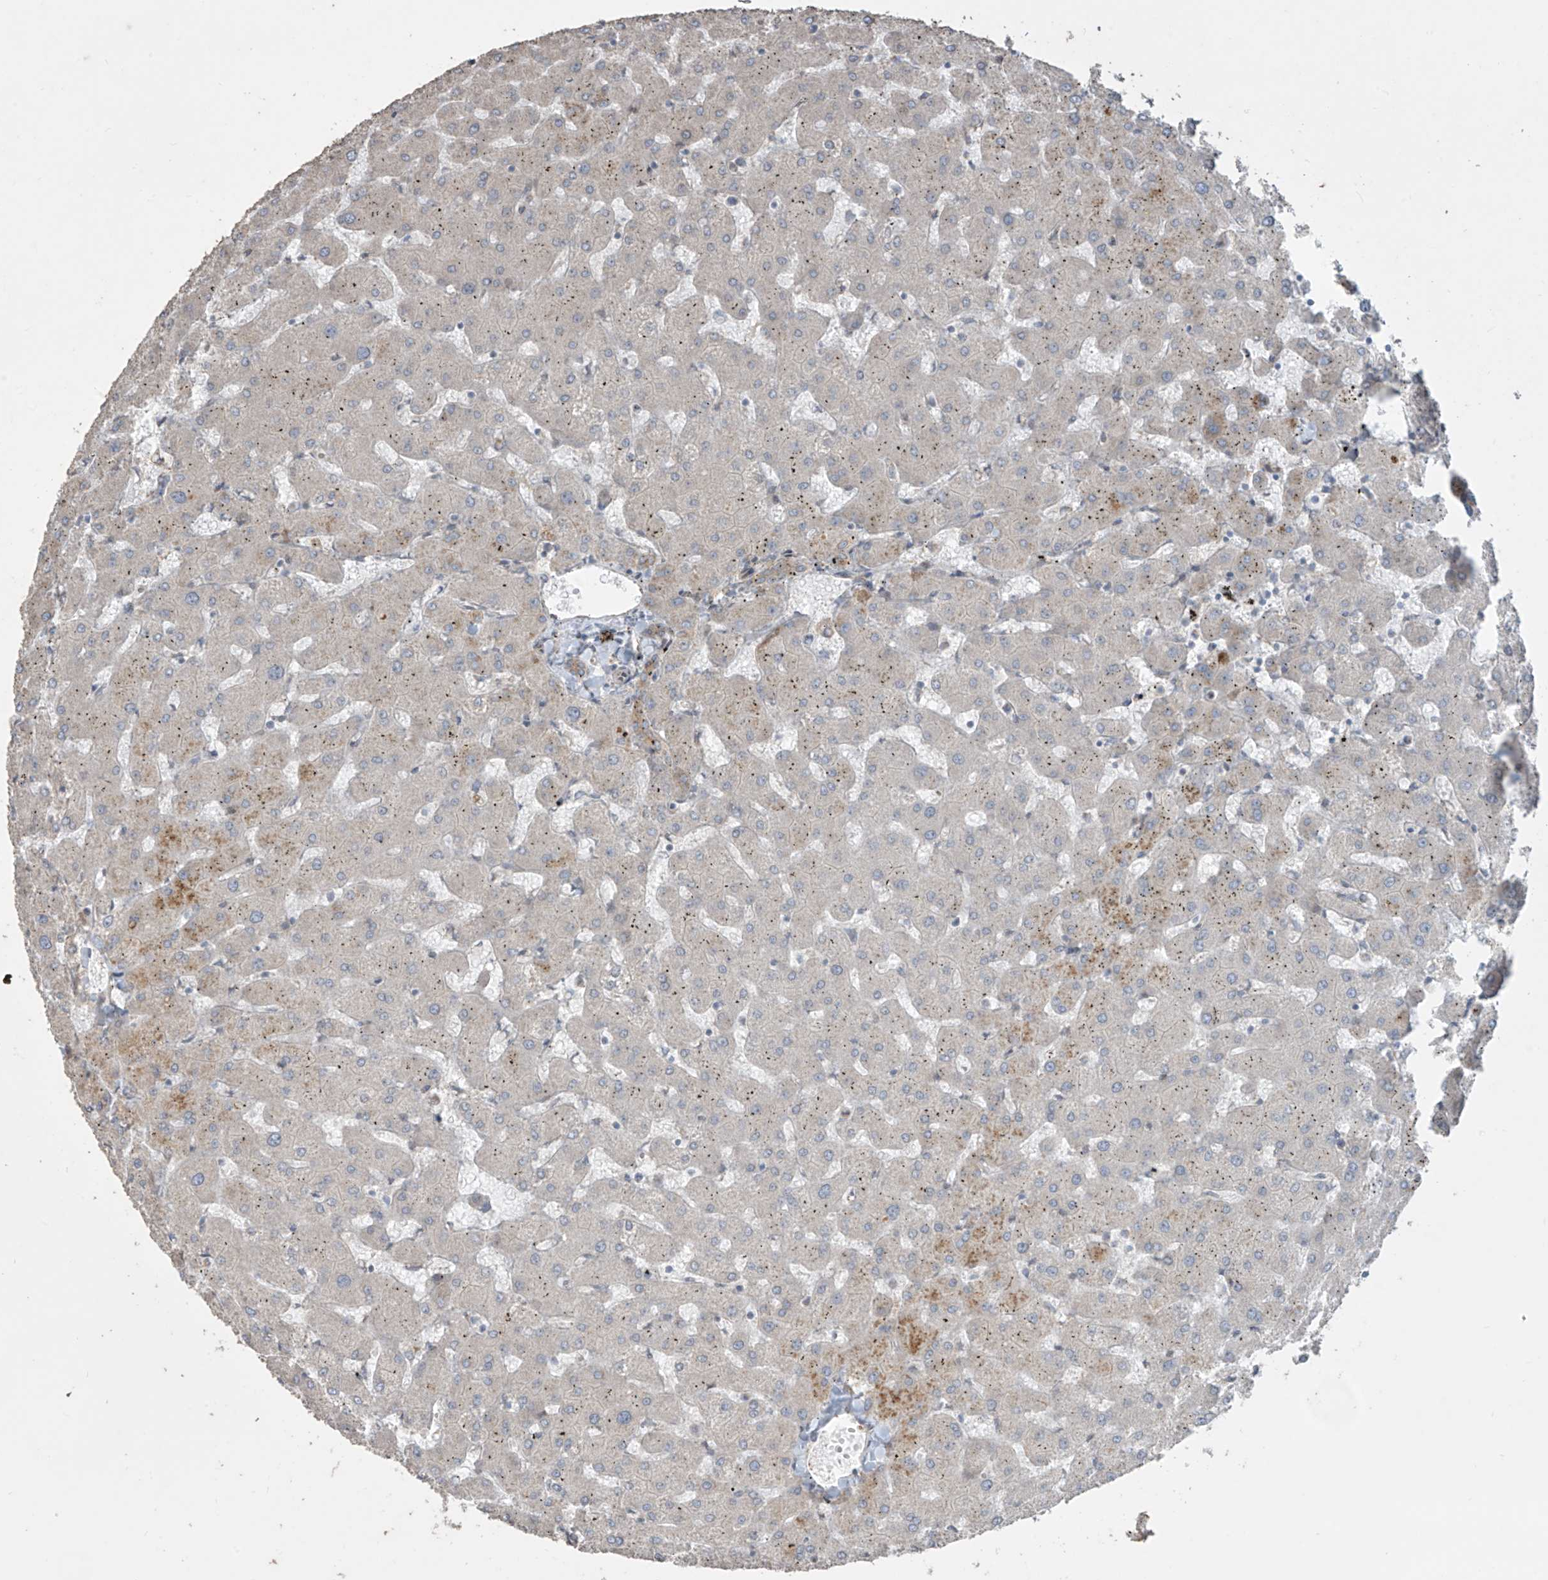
{"staining": {"intensity": "weak", "quantity": ">75%", "location": "cytoplasmic/membranous"}, "tissue": "liver", "cell_type": "Cholangiocytes", "image_type": "normal", "snomed": [{"axis": "morphology", "description": "Normal tissue, NOS"}, {"axis": "topography", "description": "Liver"}], "caption": "There is low levels of weak cytoplasmic/membranous staining in cholangiocytes of normal liver, as demonstrated by immunohistochemical staining (brown color).", "gene": "ABTB1", "patient": {"sex": "female", "age": 63}}